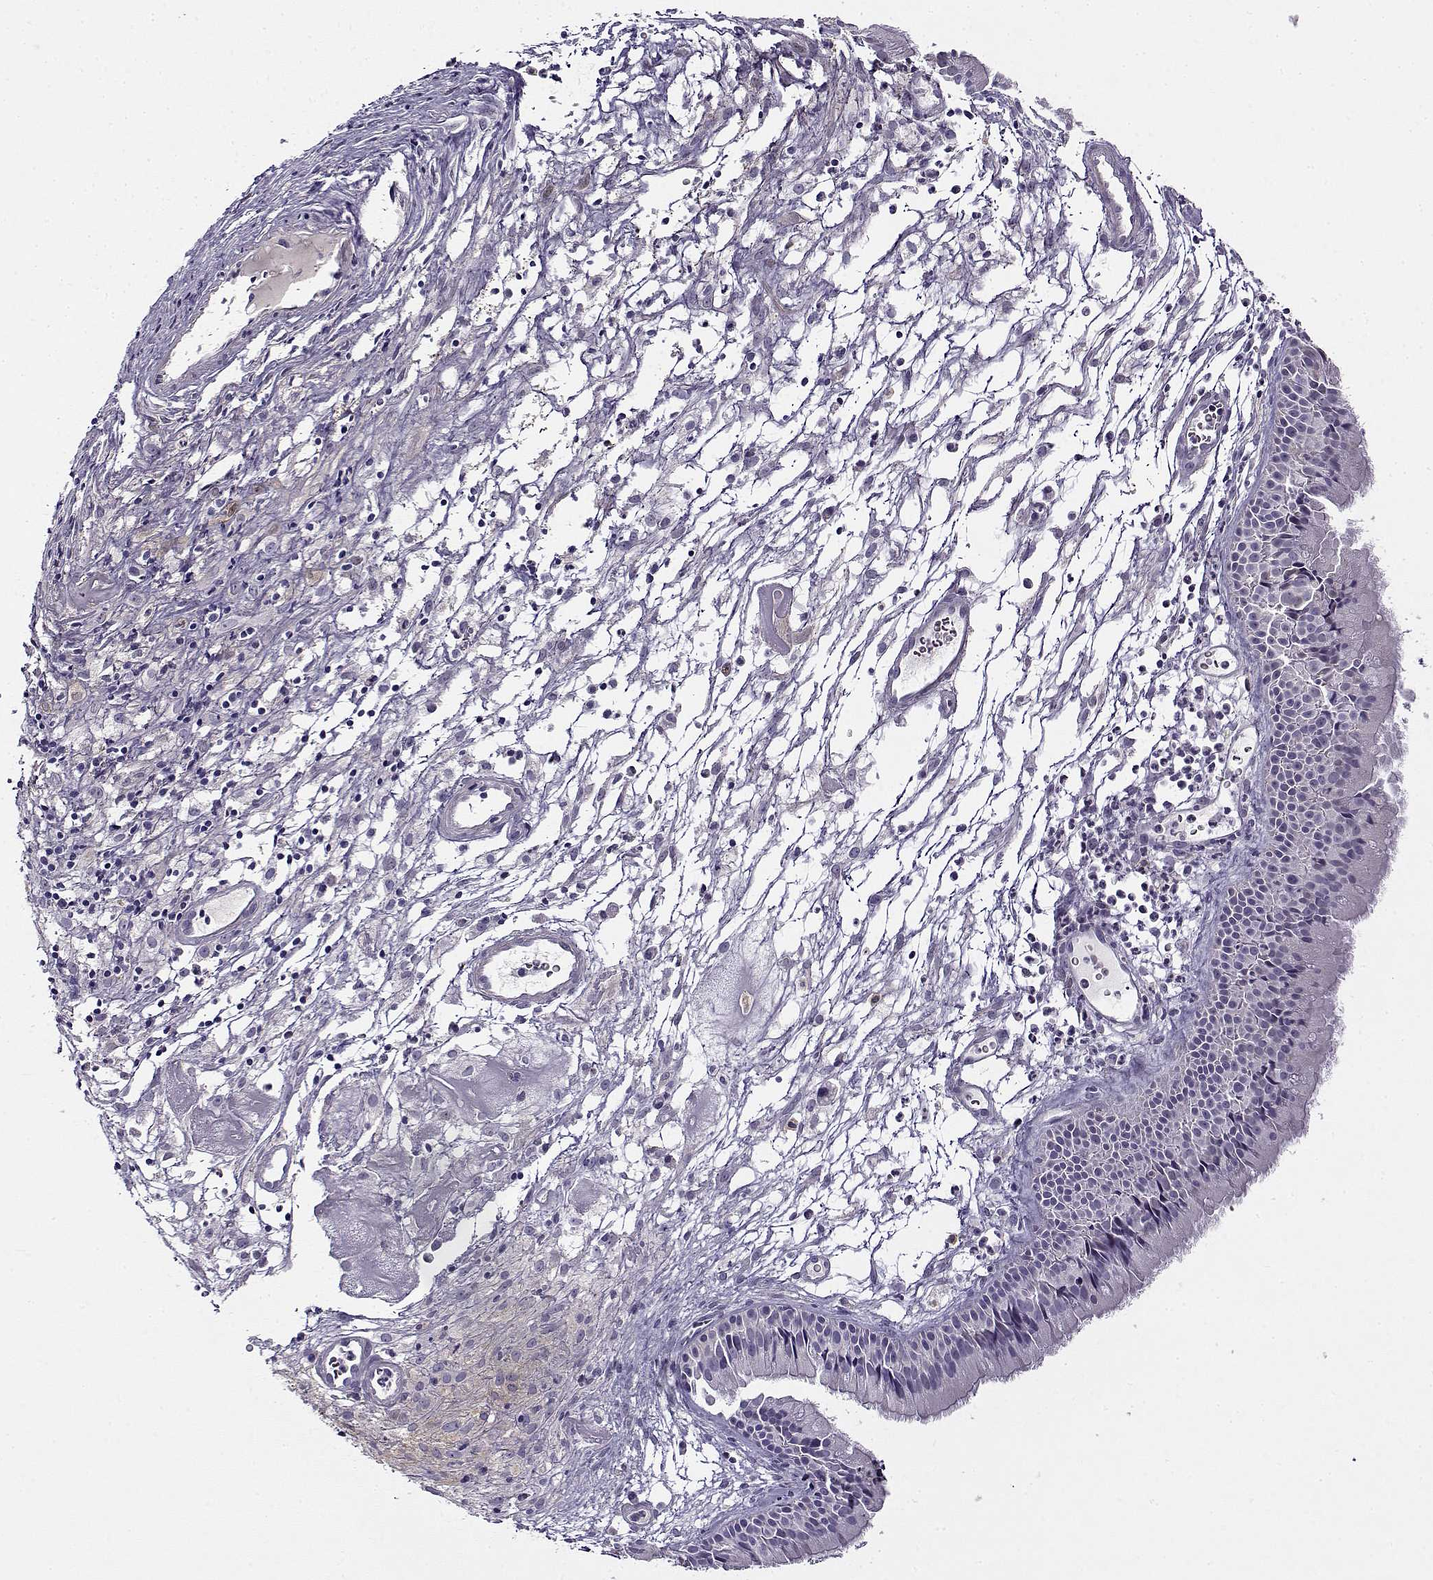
{"staining": {"intensity": "negative", "quantity": "none", "location": "none"}, "tissue": "nasopharynx", "cell_type": "Respiratory epithelial cells", "image_type": "normal", "snomed": [{"axis": "morphology", "description": "Normal tissue, NOS"}, {"axis": "topography", "description": "Nasopharynx"}], "caption": "A high-resolution image shows IHC staining of normal nasopharynx, which demonstrates no significant expression in respiratory epithelial cells.", "gene": "UCP3", "patient": {"sex": "male", "age": 83}}